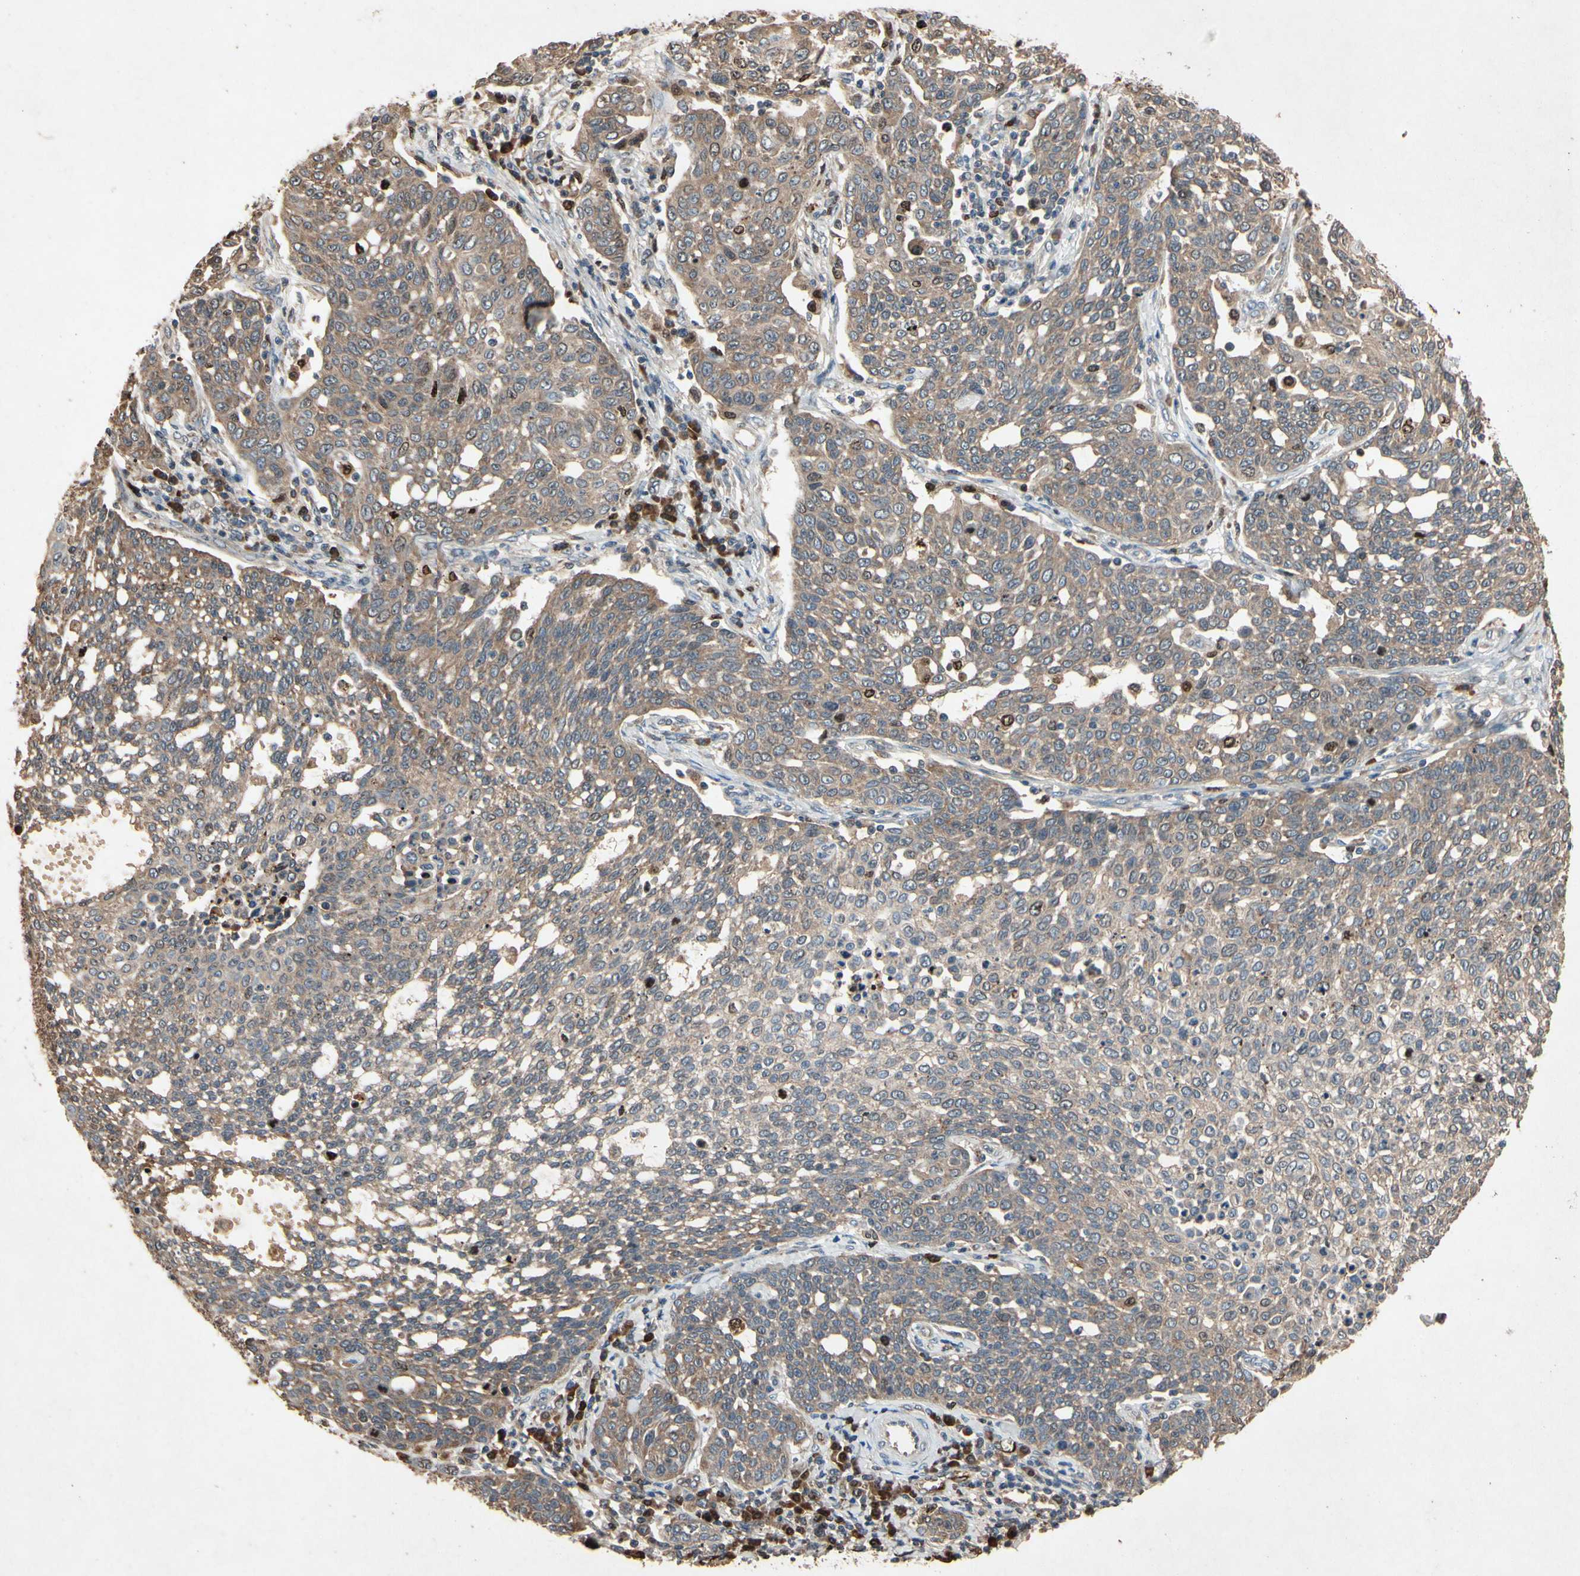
{"staining": {"intensity": "moderate", "quantity": ">75%", "location": "cytoplasmic/membranous"}, "tissue": "cervical cancer", "cell_type": "Tumor cells", "image_type": "cancer", "snomed": [{"axis": "morphology", "description": "Squamous cell carcinoma, NOS"}, {"axis": "topography", "description": "Cervix"}], "caption": "A histopathology image of human squamous cell carcinoma (cervical) stained for a protein displays moderate cytoplasmic/membranous brown staining in tumor cells. (DAB (3,3'-diaminobenzidine) IHC, brown staining for protein, blue staining for nuclei).", "gene": "PRDX4", "patient": {"sex": "female", "age": 34}}